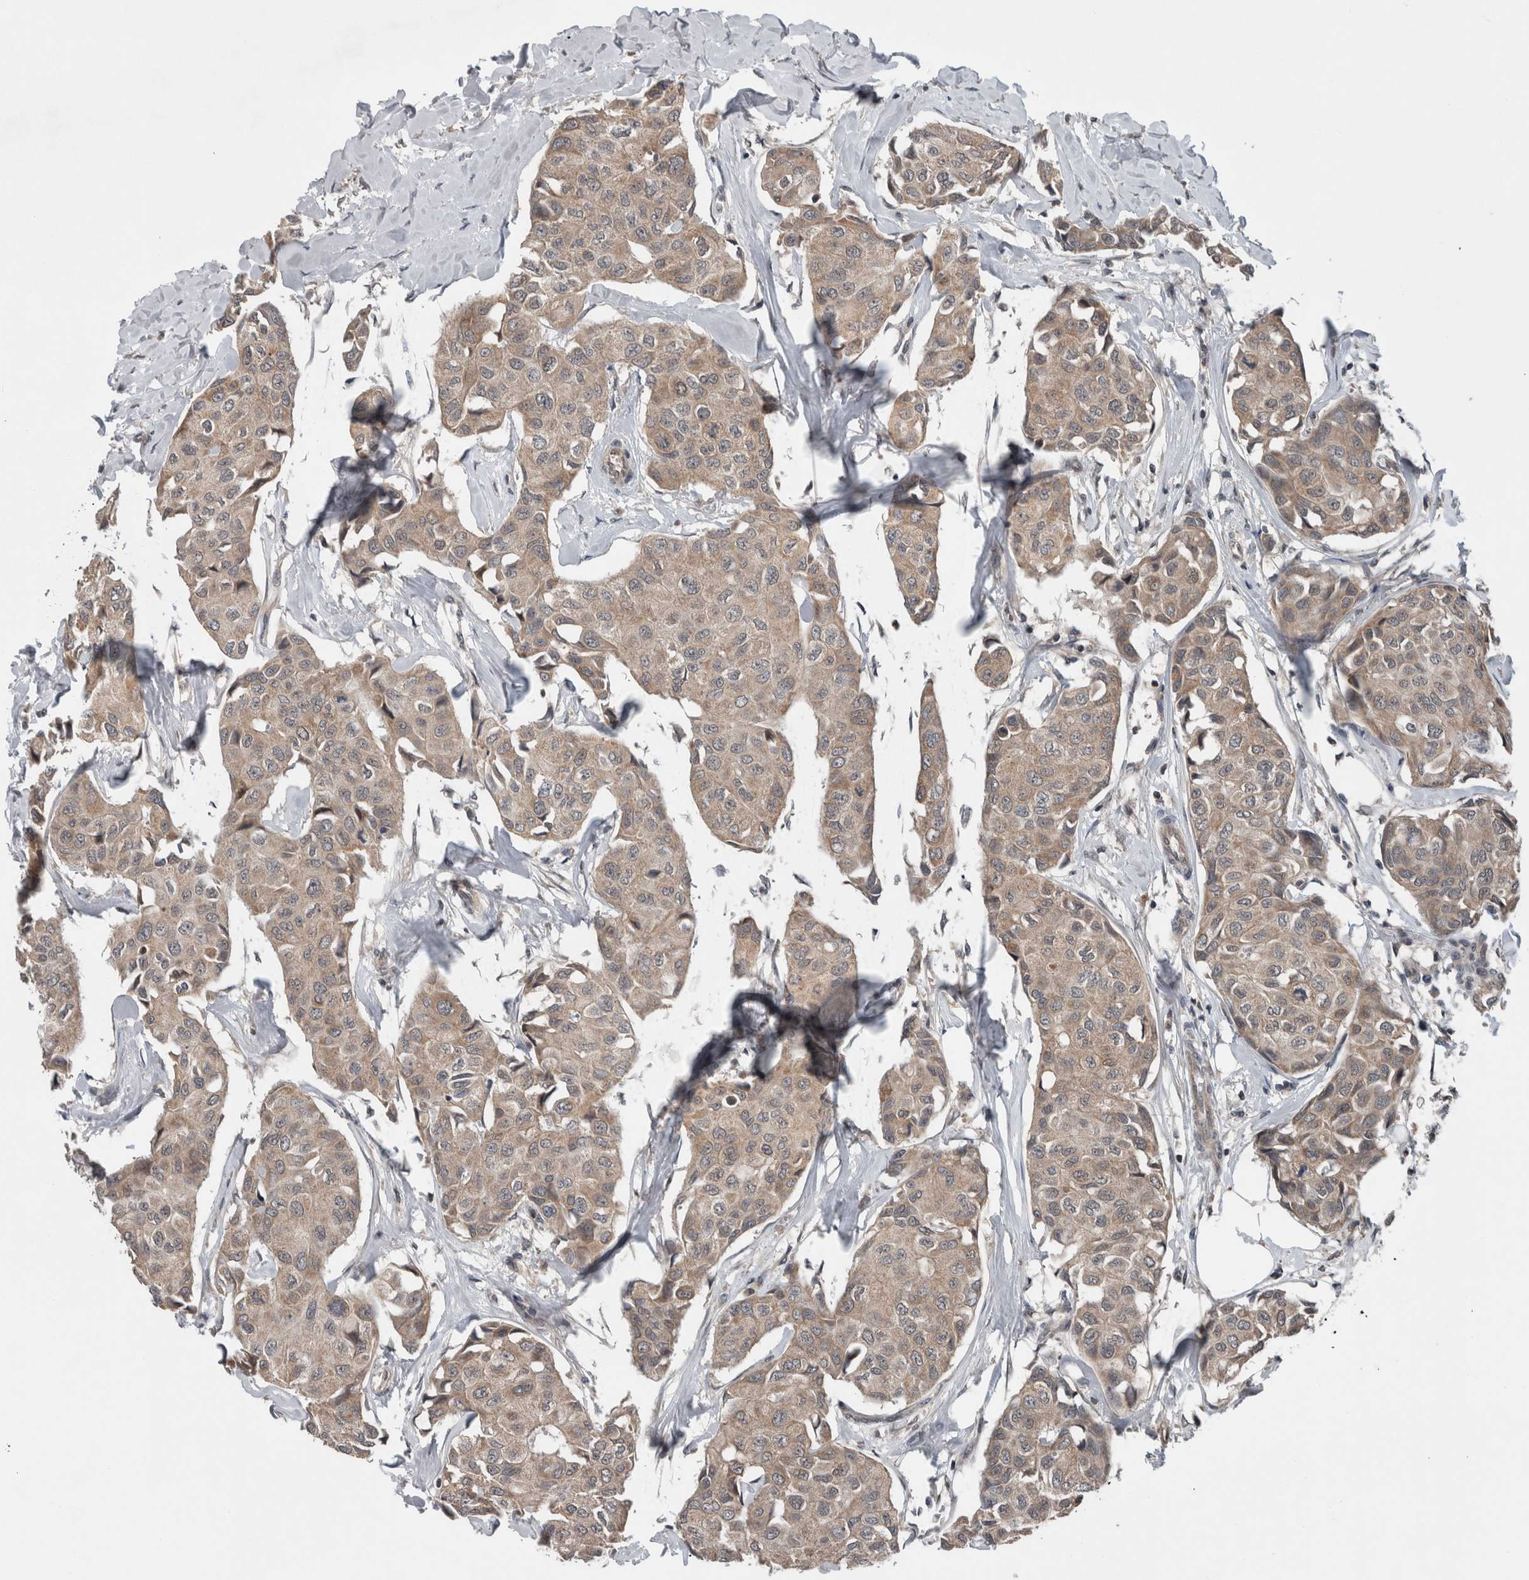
{"staining": {"intensity": "weak", "quantity": ">75%", "location": "cytoplasmic/membranous"}, "tissue": "breast cancer", "cell_type": "Tumor cells", "image_type": "cancer", "snomed": [{"axis": "morphology", "description": "Duct carcinoma"}, {"axis": "topography", "description": "Breast"}], "caption": "Weak cytoplasmic/membranous staining for a protein is seen in about >75% of tumor cells of breast intraductal carcinoma using IHC.", "gene": "ENY2", "patient": {"sex": "female", "age": 80}}